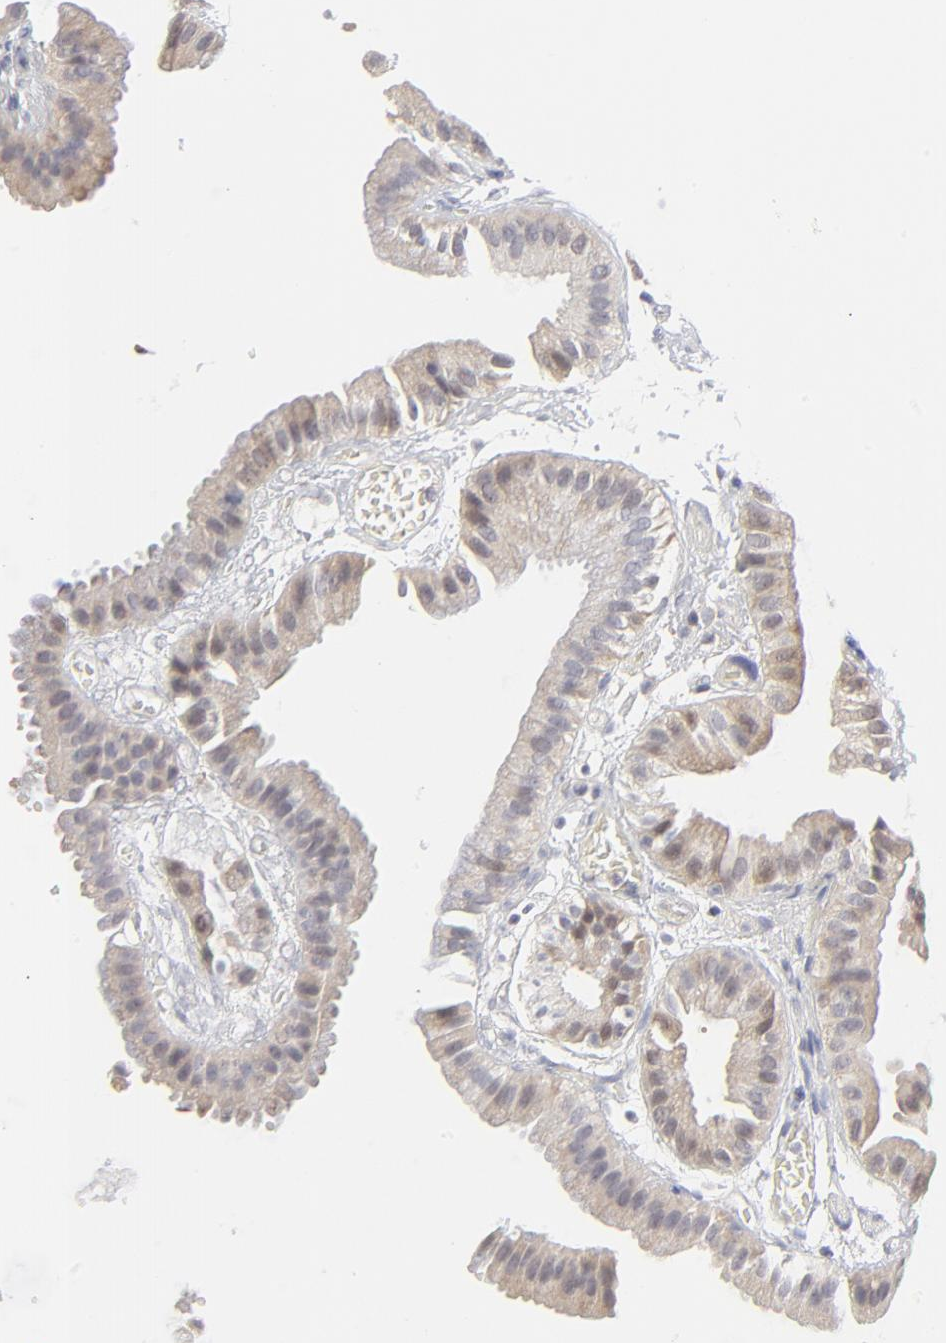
{"staining": {"intensity": "negative", "quantity": "none", "location": "none"}, "tissue": "gallbladder", "cell_type": "Glandular cells", "image_type": "normal", "snomed": [{"axis": "morphology", "description": "Normal tissue, NOS"}, {"axis": "topography", "description": "Gallbladder"}], "caption": "IHC of unremarkable human gallbladder displays no positivity in glandular cells.", "gene": "CASP3", "patient": {"sex": "female", "age": 63}}